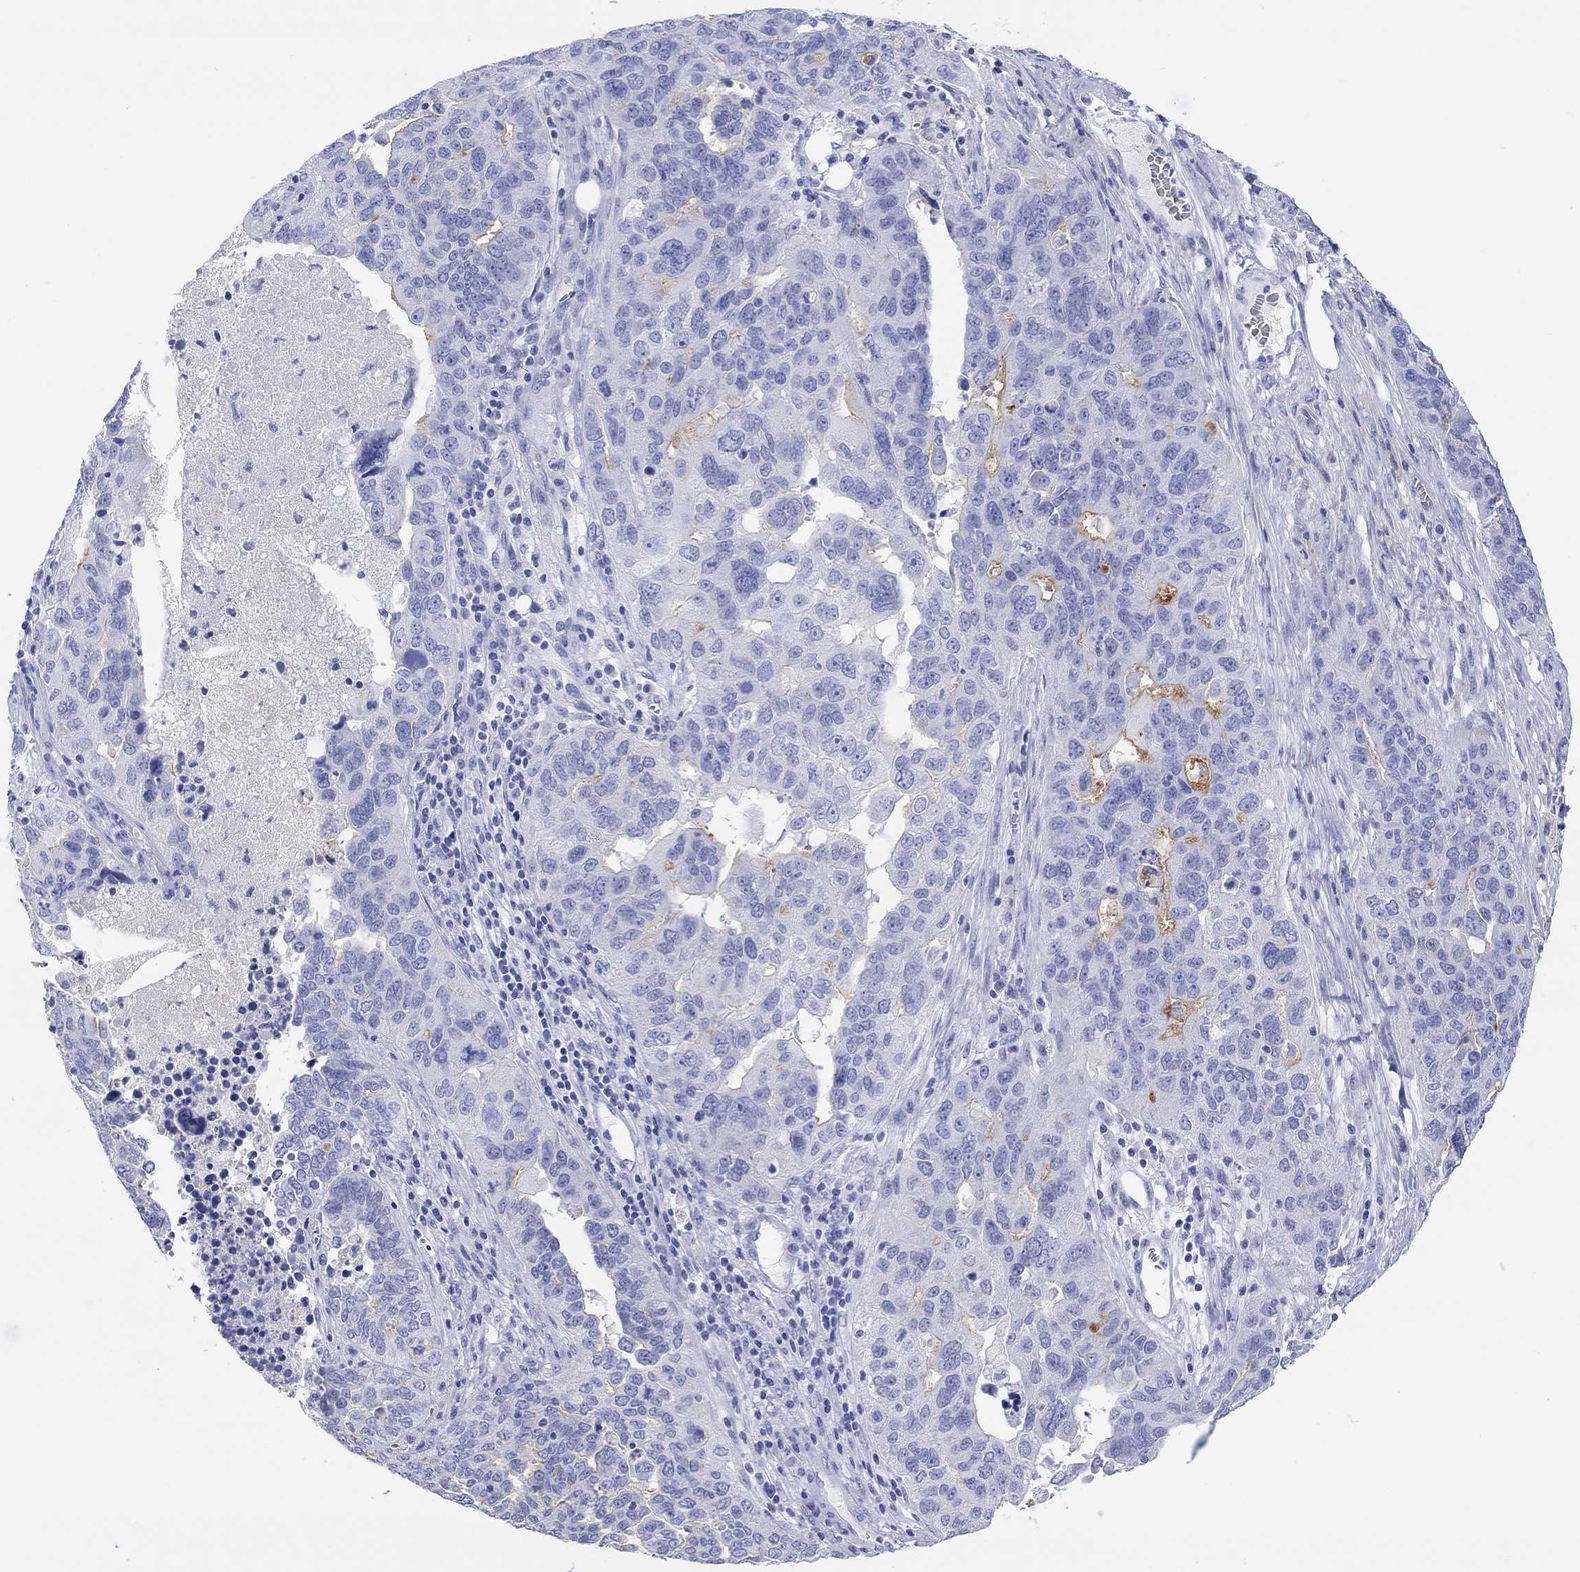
{"staining": {"intensity": "moderate", "quantity": "<25%", "location": "cytoplasmic/membranous"}, "tissue": "ovarian cancer", "cell_type": "Tumor cells", "image_type": "cancer", "snomed": [{"axis": "morphology", "description": "Carcinoma, endometroid"}, {"axis": "topography", "description": "Soft tissue"}, {"axis": "topography", "description": "Ovary"}], "caption": "Human ovarian cancer stained with a protein marker demonstrates moderate staining in tumor cells.", "gene": "XIRP2", "patient": {"sex": "female", "age": 52}}